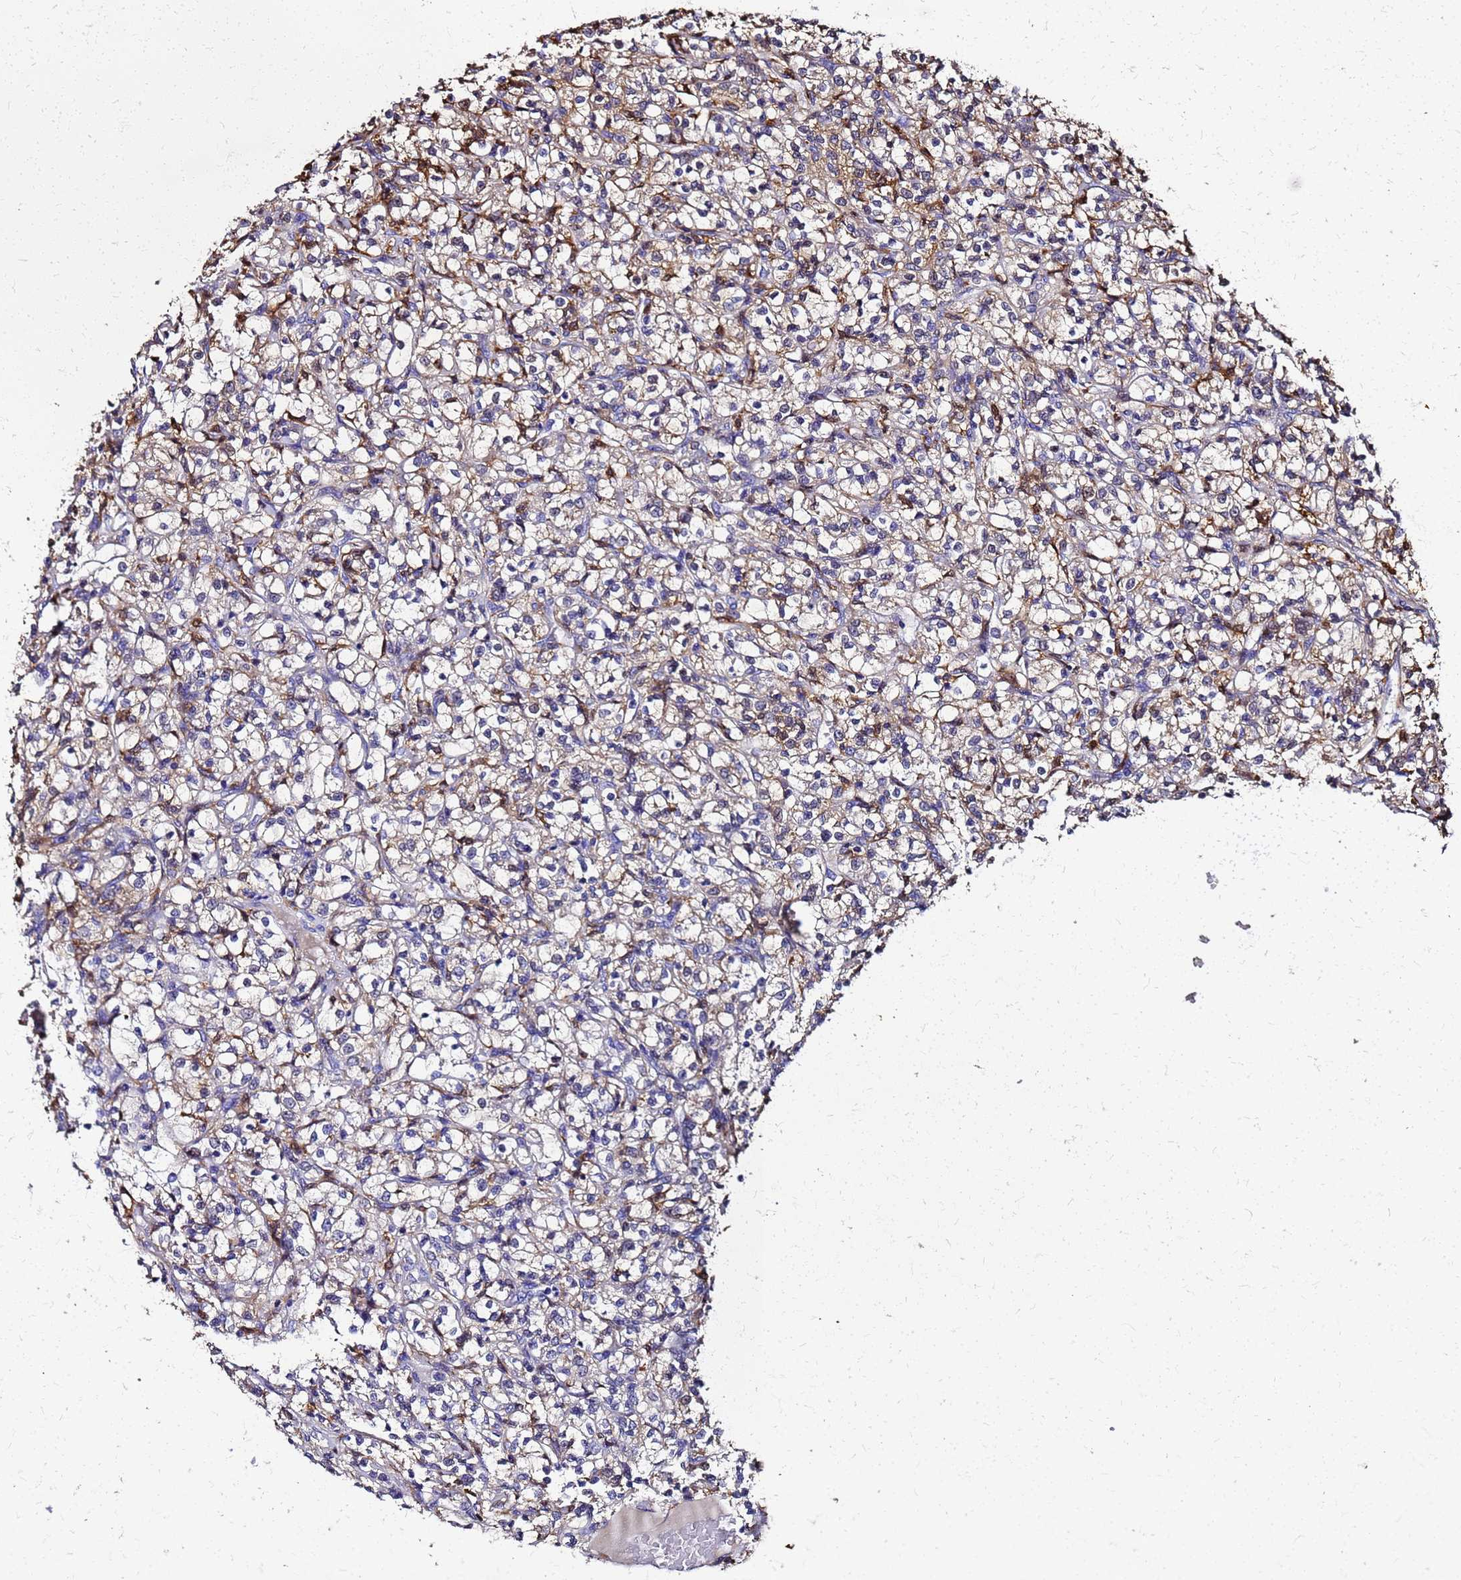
{"staining": {"intensity": "weak", "quantity": "<25%", "location": "cytoplasmic/membranous"}, "tissue": "renal cancer", "cell_type": "Tumor cells", "image_type": "cancer", "snomed": [{"axis": "morphology", "description": "Adenocarcinoma, NOS"}, {"axis": "topography", "description": "Kidney"}], "caption": "Protein analysis of renal adenocarcinoma exhibits no significant staining in tumor cells.", "gene": "S100A11", "patient": {"sex": "female", "age": 69}}